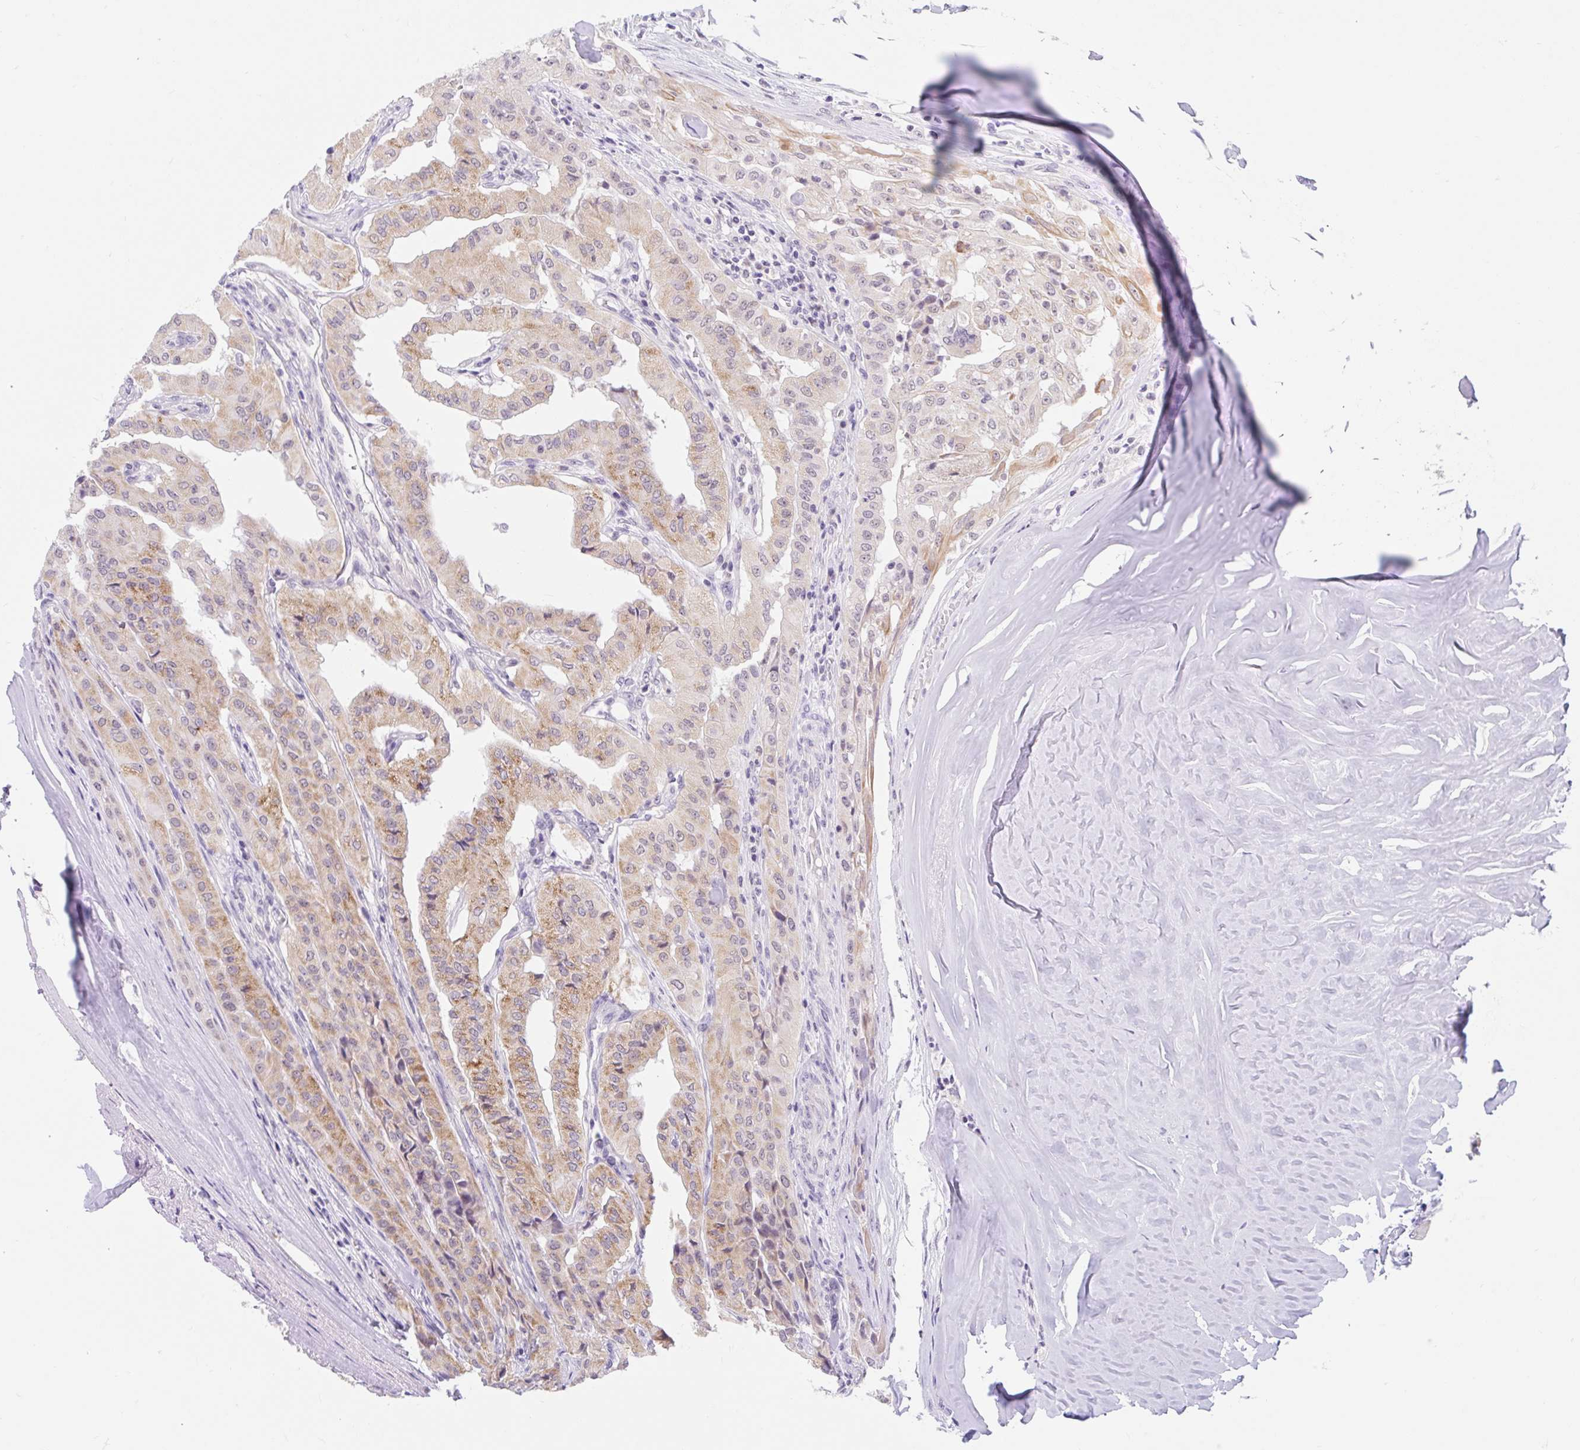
{"staining": {"intensity": "moderate", "quantity": ">75%", "location": "cytoplasmic/membranous"}, "tissue": "thyroid cancer", "cell_type": "Tumor cells", "image_type": "cancer", "snomed": [{"axis": "morphology", "description": "Papillary adenocarcinoma, NOS"}, {"axis": "topography", "description": "Thyroid gland"}], "caption": "Thyroid cancer tissue shows moderate cytoplasmic/membranous expression in approximately >75% of tumor cells", "gene": "ITPK1", "patient": {"sex": "female", "age": 59}}